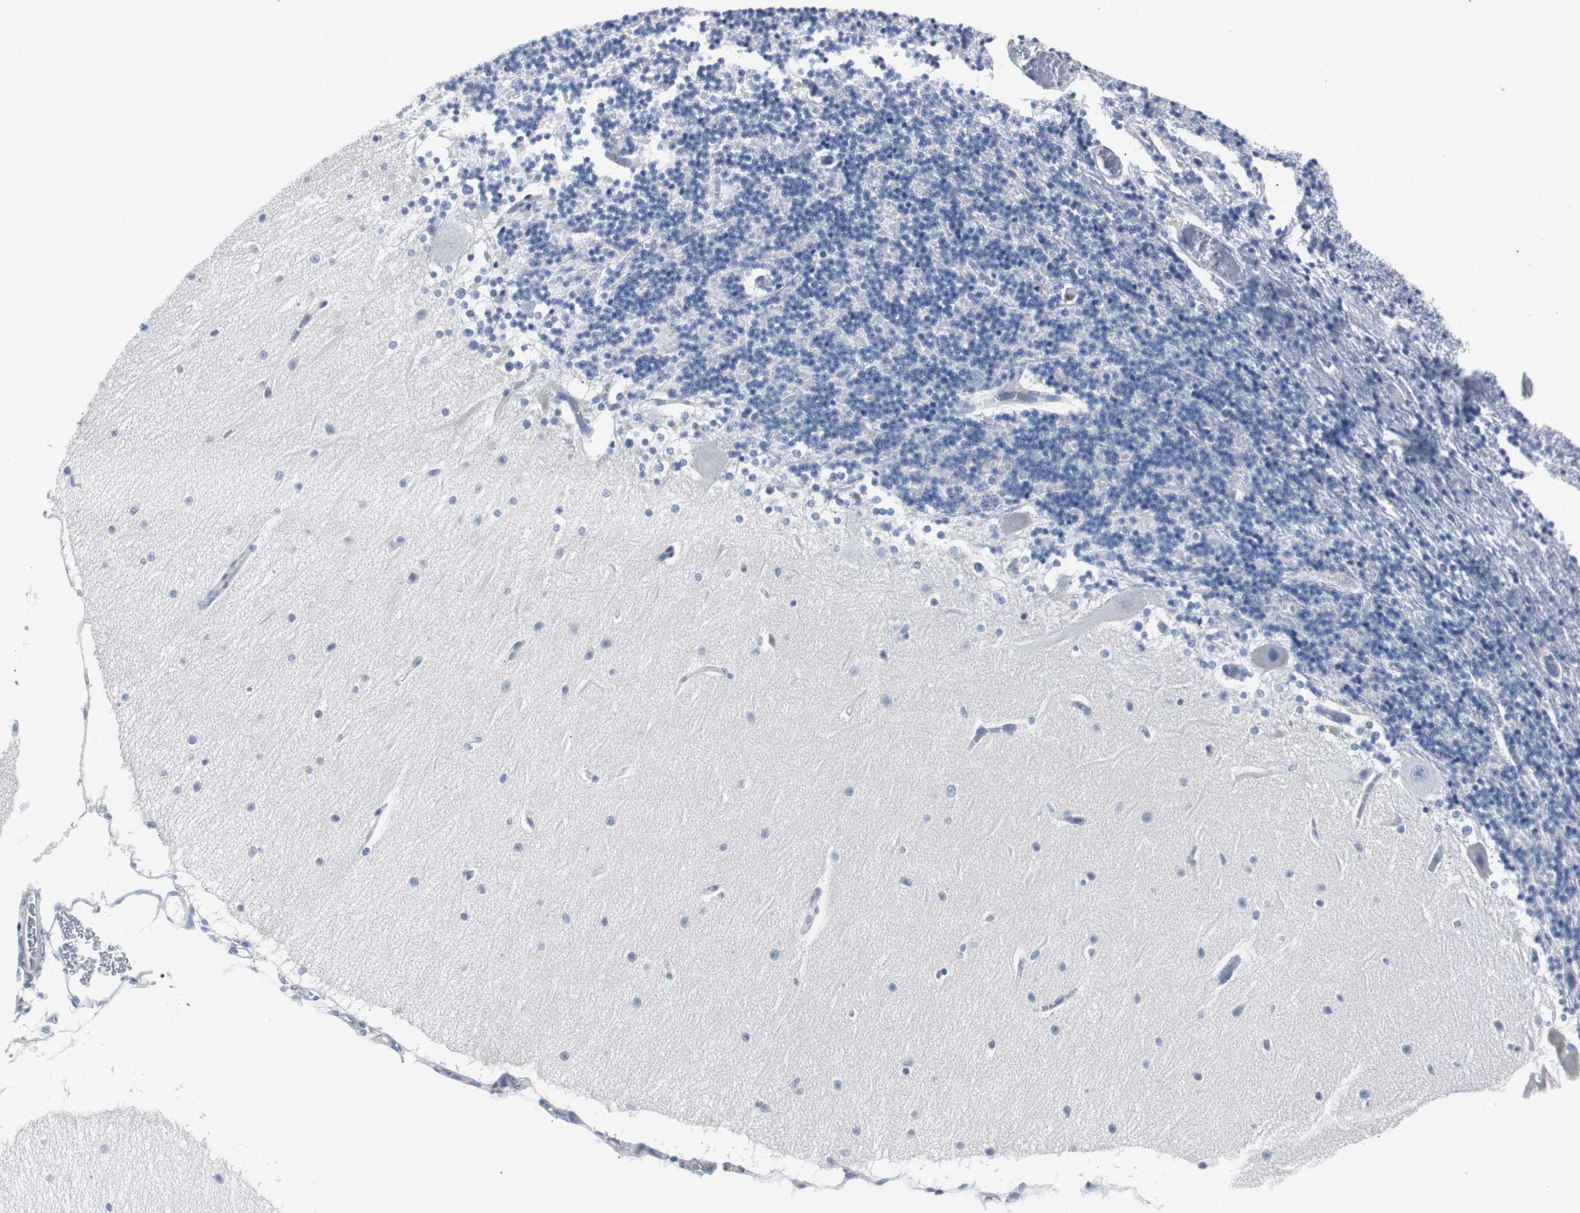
{"staining": {"intensity": "negative", "quantity": "none", "location": "none"}, "tissue": "cerebellum", "cell_type": "Cells in granular layer", "image_type": "normal", "snomed": [{"axis": "morphology", "description": "Normal tissue, NOS"}, {"axis": "topography", "description": "Cerebellum"}], "caption": "An image of human cerebellum is negative for staining in cells in granular layer. The staining is performed using DAB (3,3'-diaminobenzidine) brown chromogen with nuclei counter-stained in using hematoxylin.", "gene": "RASA1", "patient": {"sex": "female", "age": 54}}